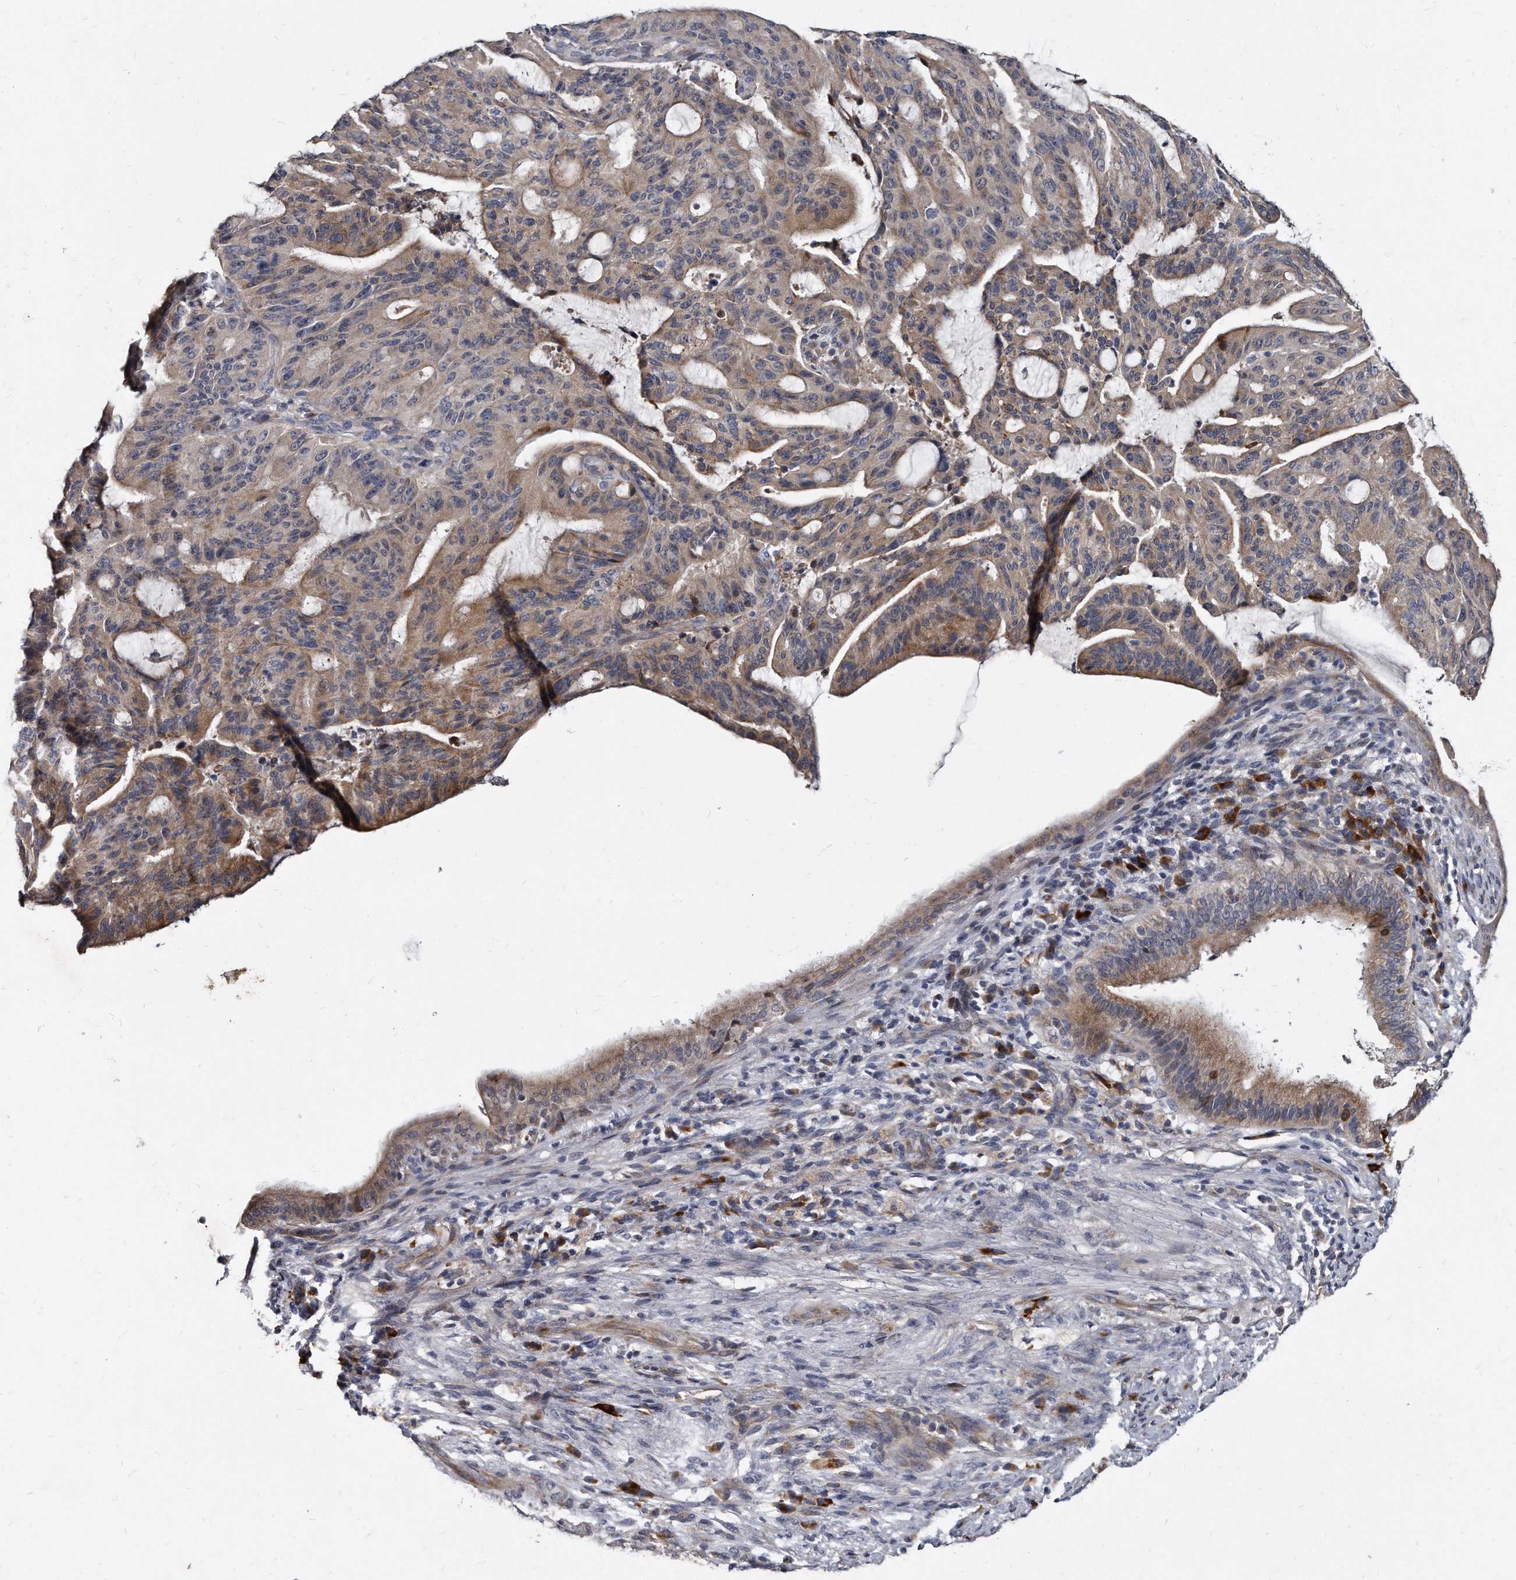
{"staining": {"intensity": "moderate", "quantity": "25%-75%", "location": "cytoplasmic/membranous"}, "tissue": "liver cancer", "cell_type": "Tumor cells", "image_type": "cancer", "snomed": [{"axis": "morphology", "description": "Normal tissue, NOS"}, {"axis": "morphology", "description": "Cholangiocarcinoma"}, {"axis": "topography", "description": "Liver"}, {"axis": "topography", "description": "Peripheral nerve tissue"}], "caption": "Human liver cholangiocarcinoma stained for a protein (brown) shows moderate cytoplasmic/membranous positive staining in about 25%-75% of tumor cells.", "gene": "KLHDC3", "patient": {"sex": "female", "age": 73}}